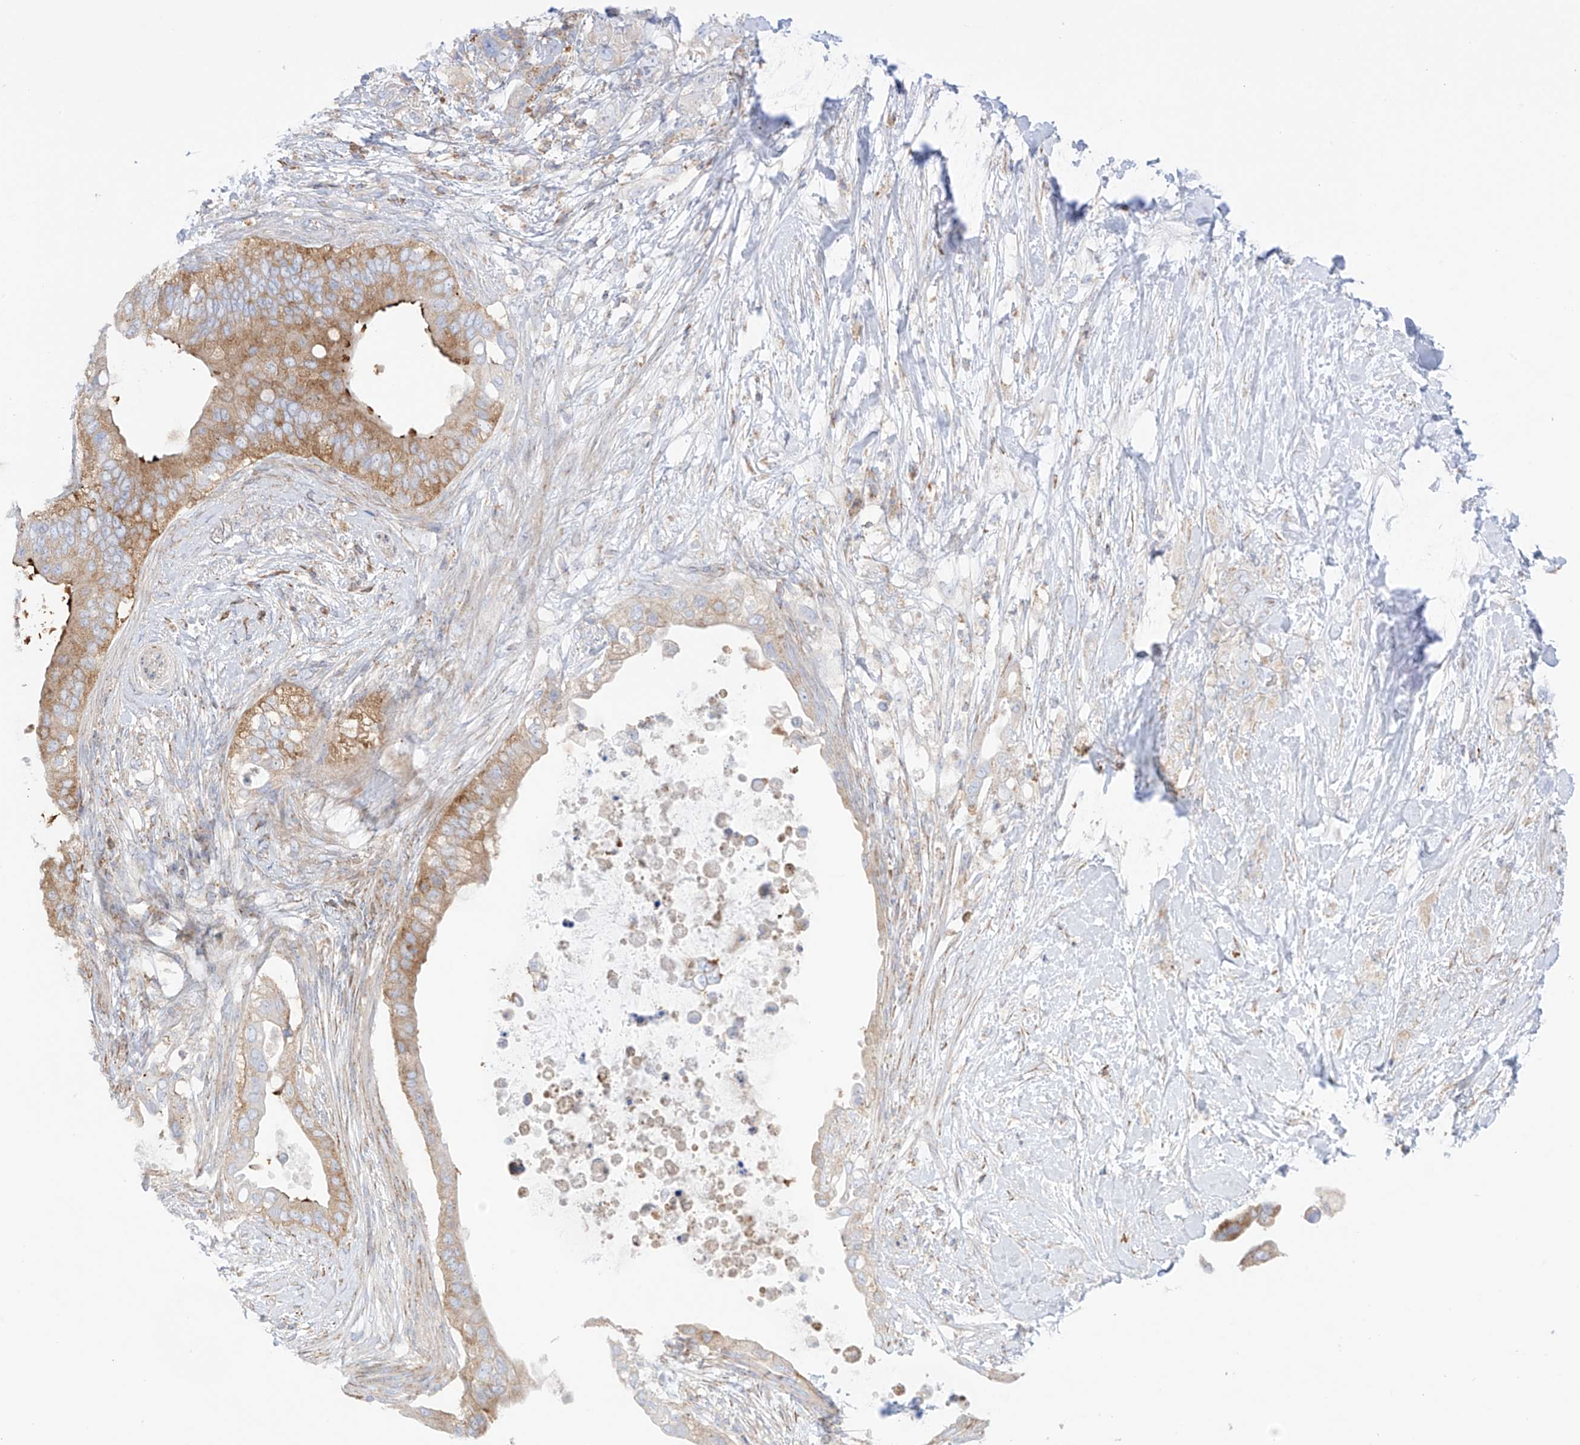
{"staining": {"intensity": "moderate", "quantity": ">75%", "location": "cytoplasmic/membranous"}, "tissue": "pancreatic cancer", "cell_type": "Tumor cells", "image_type": "cancer", "snomed": [{"axis": "morphology", "description": "Adenocarcinoma, NOS"}, {"axis": "topography", "description": "Pancreas"}], "caption": "Protein staining shows moderate cytoplasmic/membranous positivity in about >75% of tumor cells in pancreatic cancer.", "gene": "XKR3", "patient": {"sex": "female", "age": 56}}